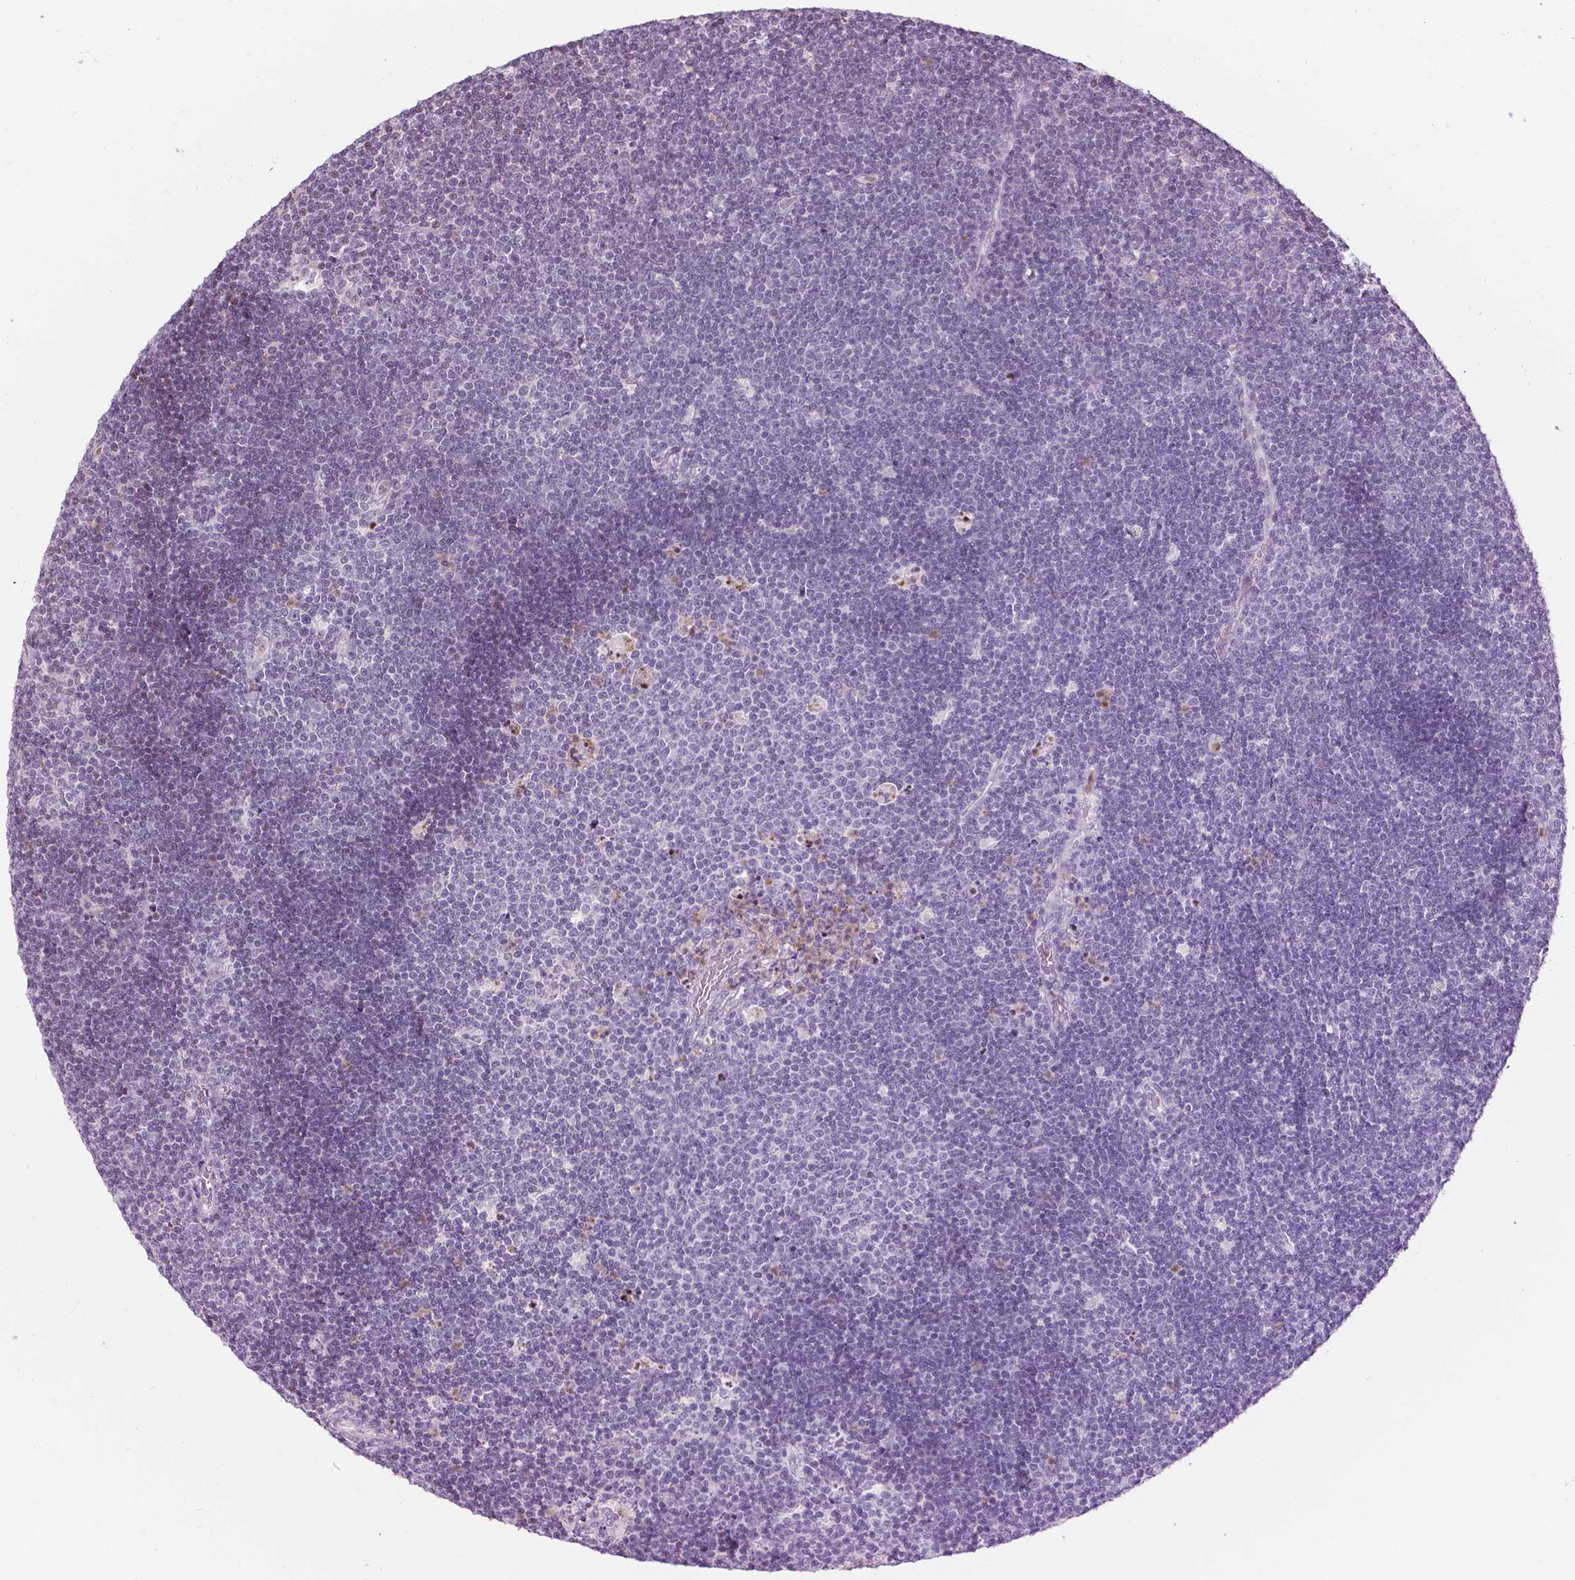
{"staining": {"intensity": "negative", "quantity": "none", "location": "none"}, "tissue": "lymphoma", "cell_type": "Tumor cells", "image_type": "cancer", "snomed": [{"axis": "morphology", "description": "Malignant lymphoma, non-Hodgkin's type, Low grade"}, {"axis": "topography", "description": "Brain"}], "caption": "Immunohistochemistry (IHC) of human lymphoma reveals no staining in tumor cells. (DAB immunohistochemistry, high magnification).", "gene": "PTPN18", "patient": {"sex": "female", "age": 66}}